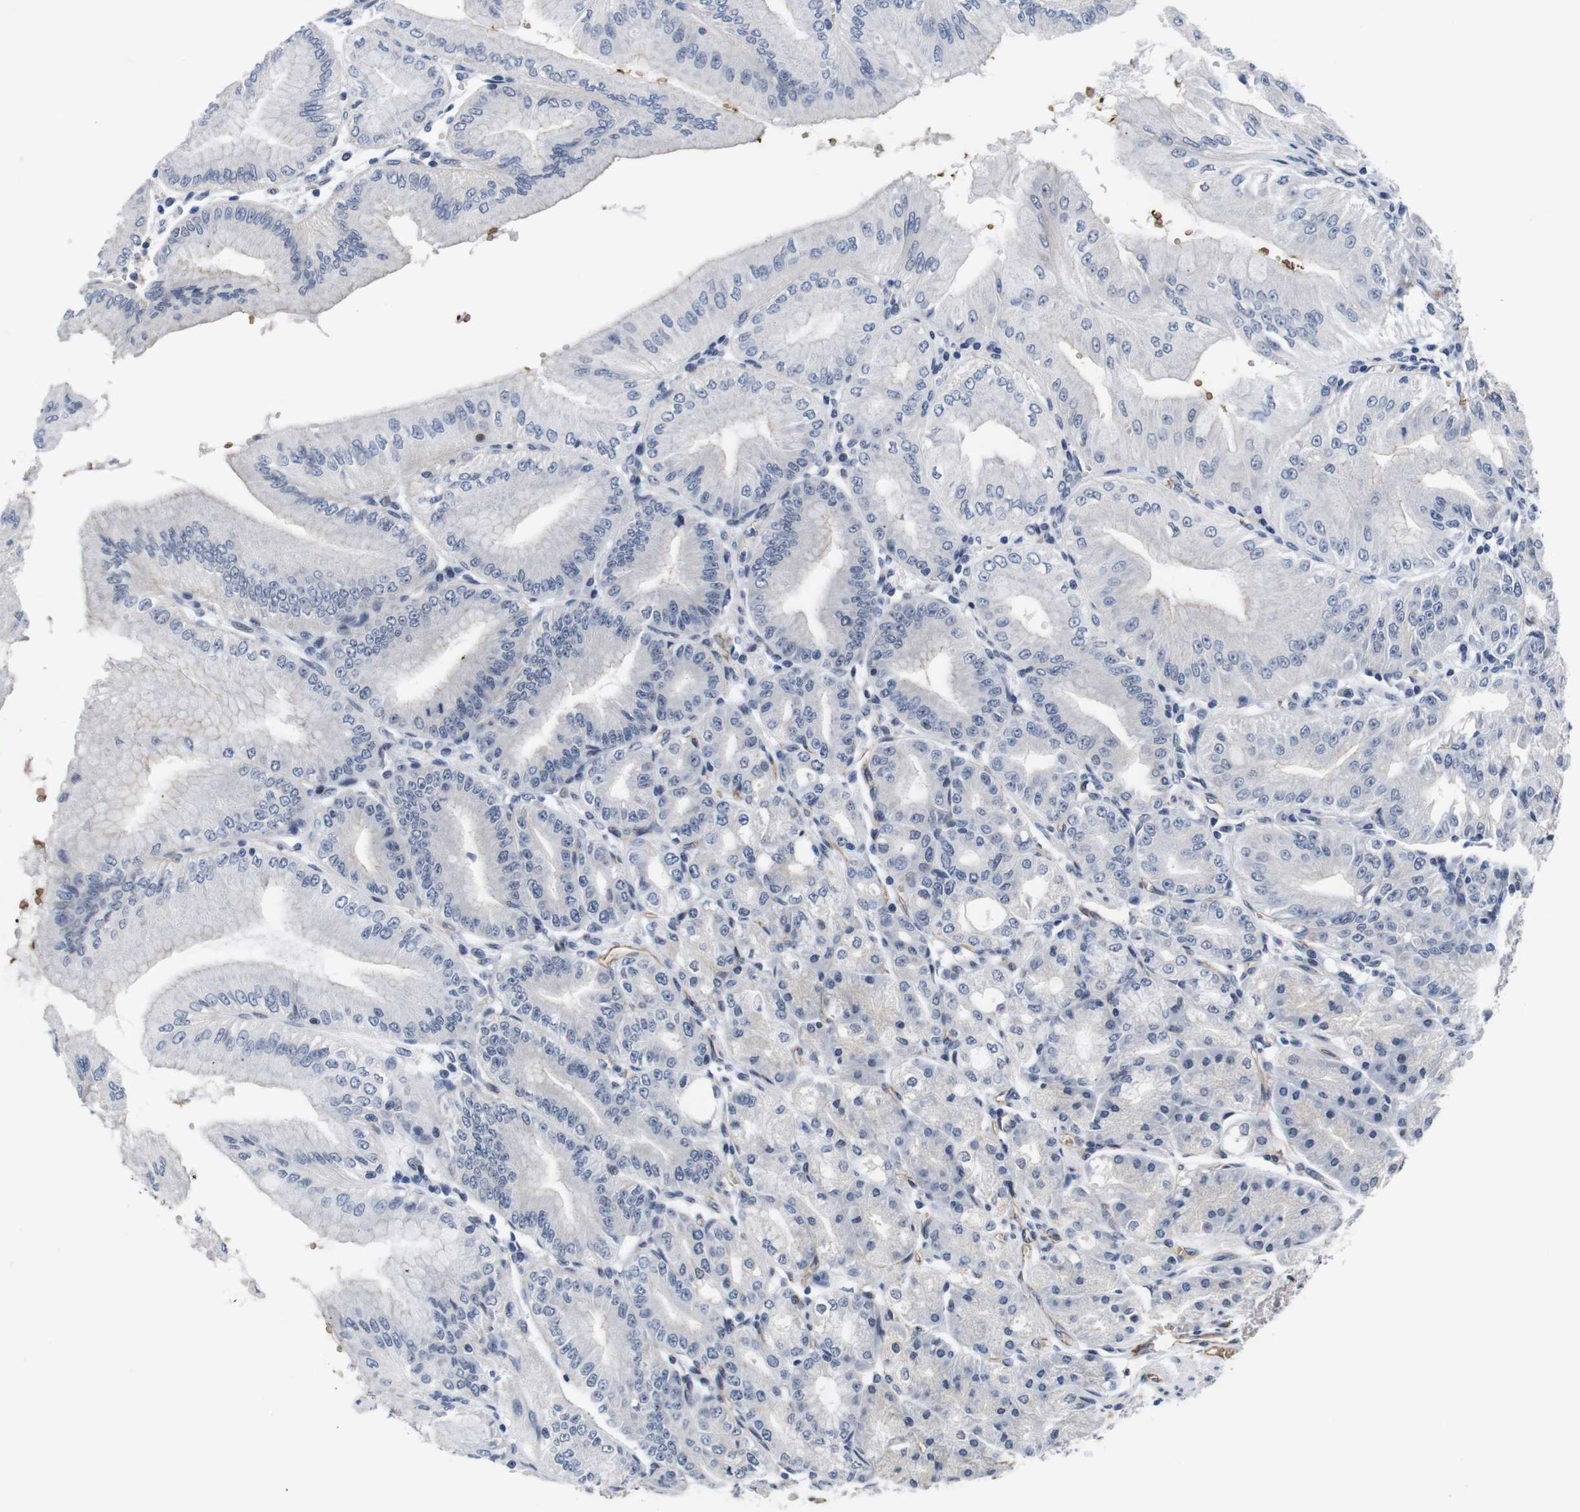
{"staining": {"intensity": "moderate", "quantity": "25%-75%", "location": "cytoplasmic/membranous"}, "tissue": "stomach", "cell_type": "Glandular cells", "image_type": "normal", "snomed": [{"axis": "morphology", "description": "Normal tissue, NOS"}, {"axis": "topography", "description": "Stomach, lower"}], "caption": "This is a micrograph of IHC staining of normal stomach, which shows moderate staining in the cytoplasmic/membranous of glandular cells.", "gene": "SOCS3", "patient": {"sex": "male", "age": 71}}